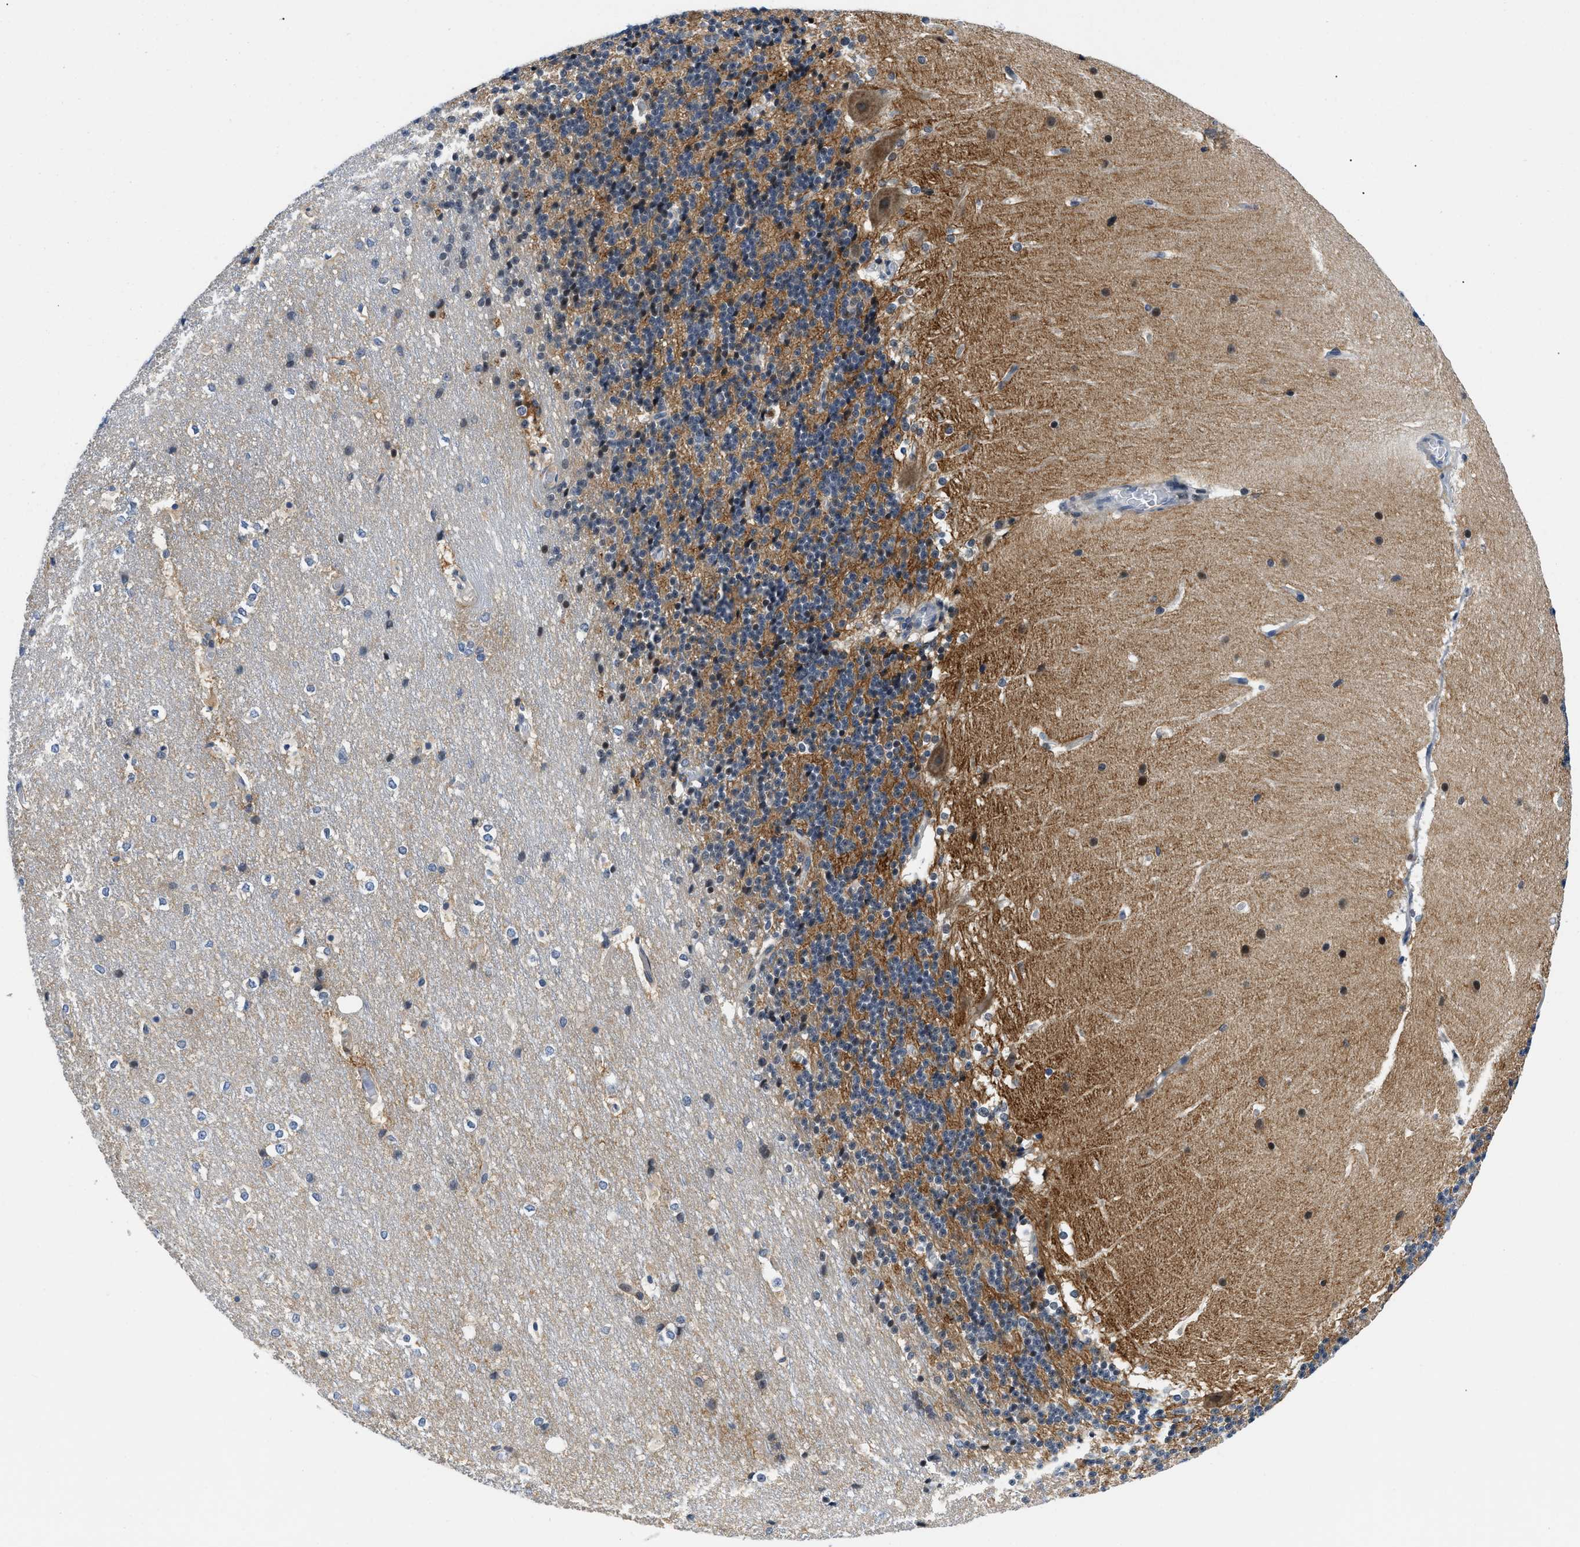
{"staining": {"intensity": "moderate", "quantity": "25%-75%", "location": "cytoplasmic/membranous,nuclear"}, "tissue": "cerebellum", "cell_type": "Cells in granular layer", "image_type": "normal", "snomed": [{"axis": "morphology", "description": "Normal tissue, NOS"}, {"axis": "topography", "description": "Cerebellum"}], "caption": "IHC photomicrograph of normal cerebellum: human cerebellum stained using IHC shows medium levels of moderate protein expression localized specifically in the cytoplasmic/membranous,nuclear of cells in granular layer, appearing as a cytoplasmic/membranous,nuclear brown color.", "gene": "IKBKE", "patient": {"sex": "female", "age": 19}}